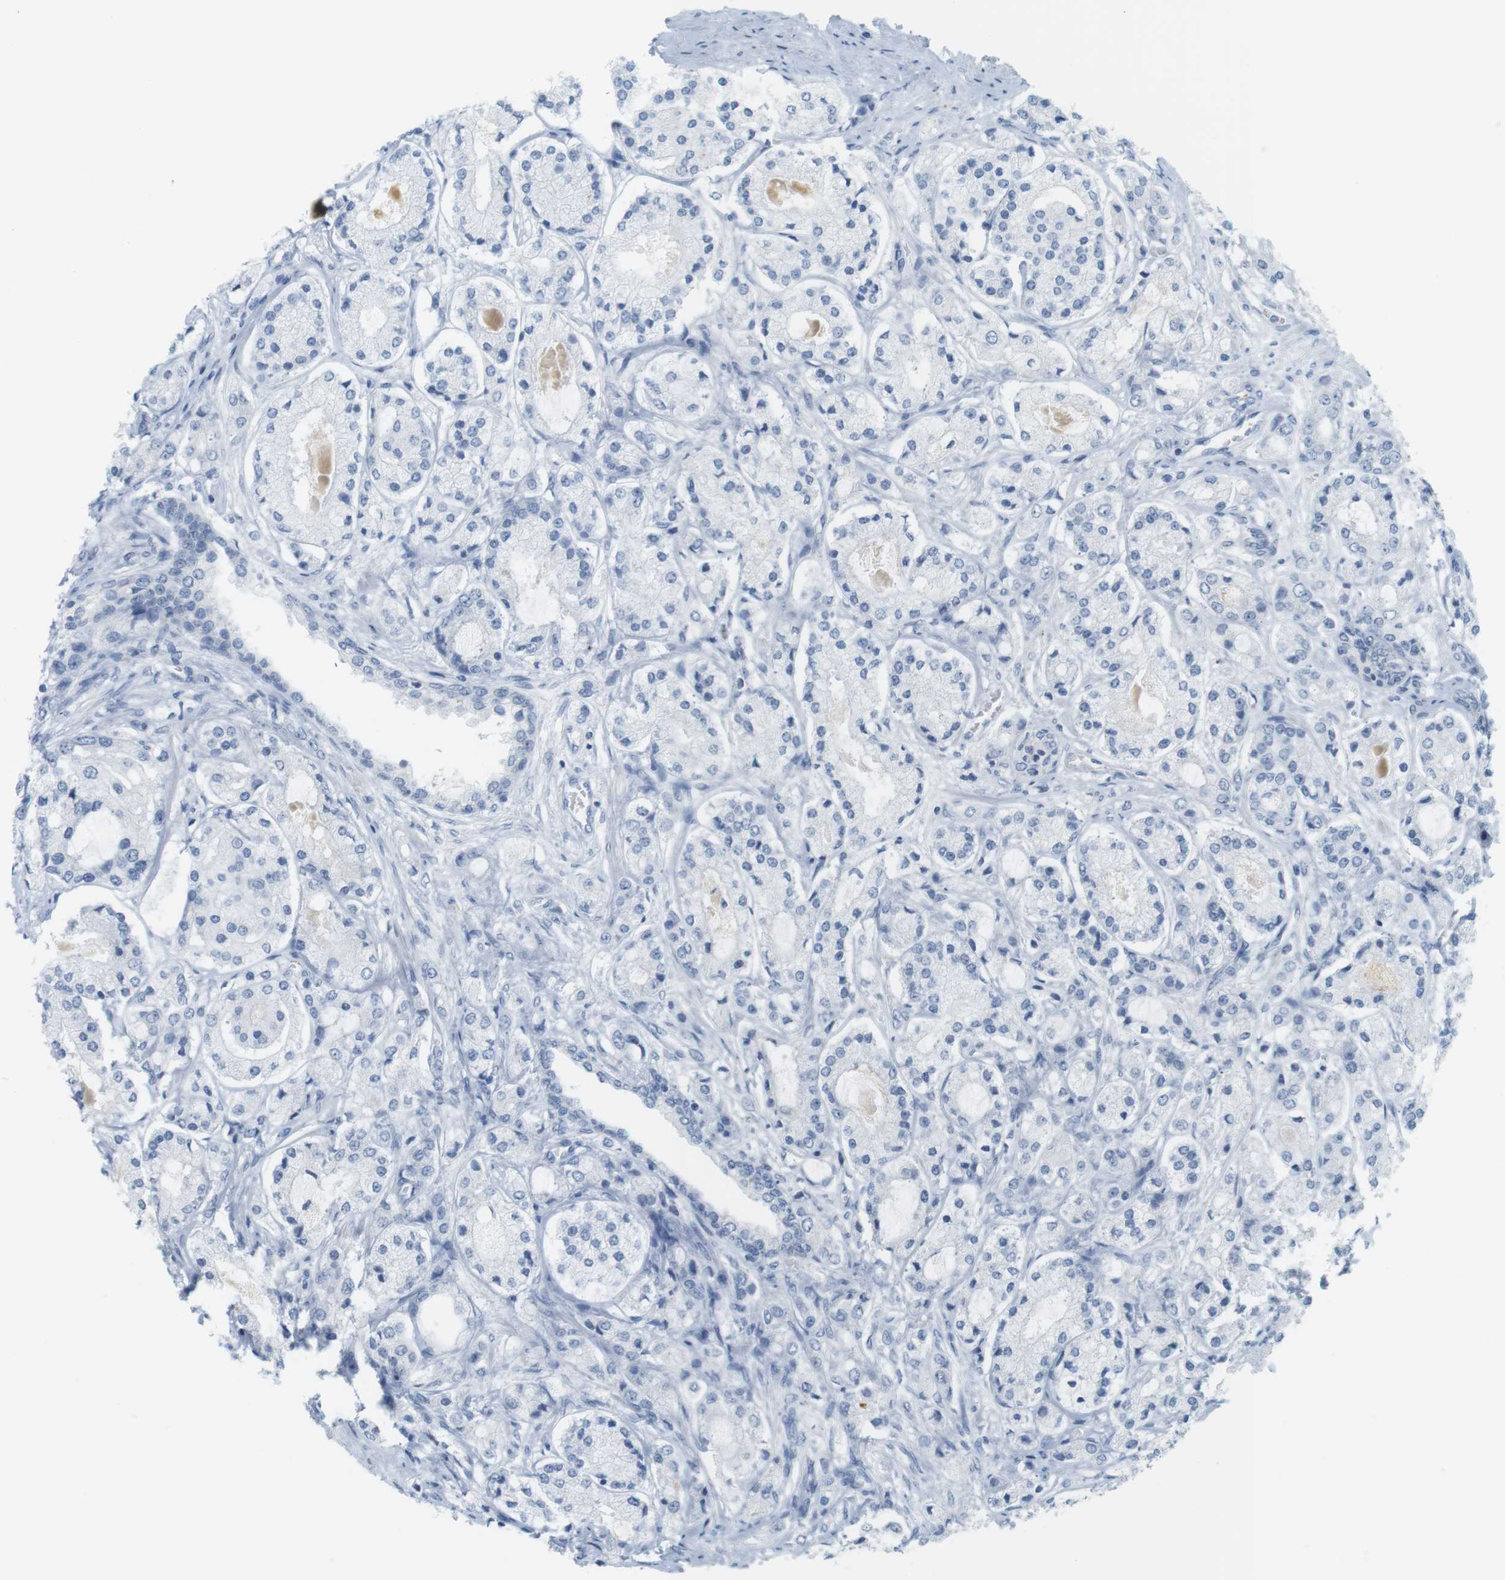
{"staining": {"intensity": "negative", "quantity": "none", "location": "none"}, "tissue": "prostate cancer", "cell_type": "Tumor cells", "image_type": "cancer", "snomed": [{"axis": "morphology", "description": "Adenocarcinoma, High grade"}, {"axis": "topography", "description": "Prostate"}], "caption": "A micrograph of human high-grade adenocarcinoma (prostate) is negative for staining in tumor cells.", "gene": "CREB3L2", "patient": {"sex": "male", "age": 65}}